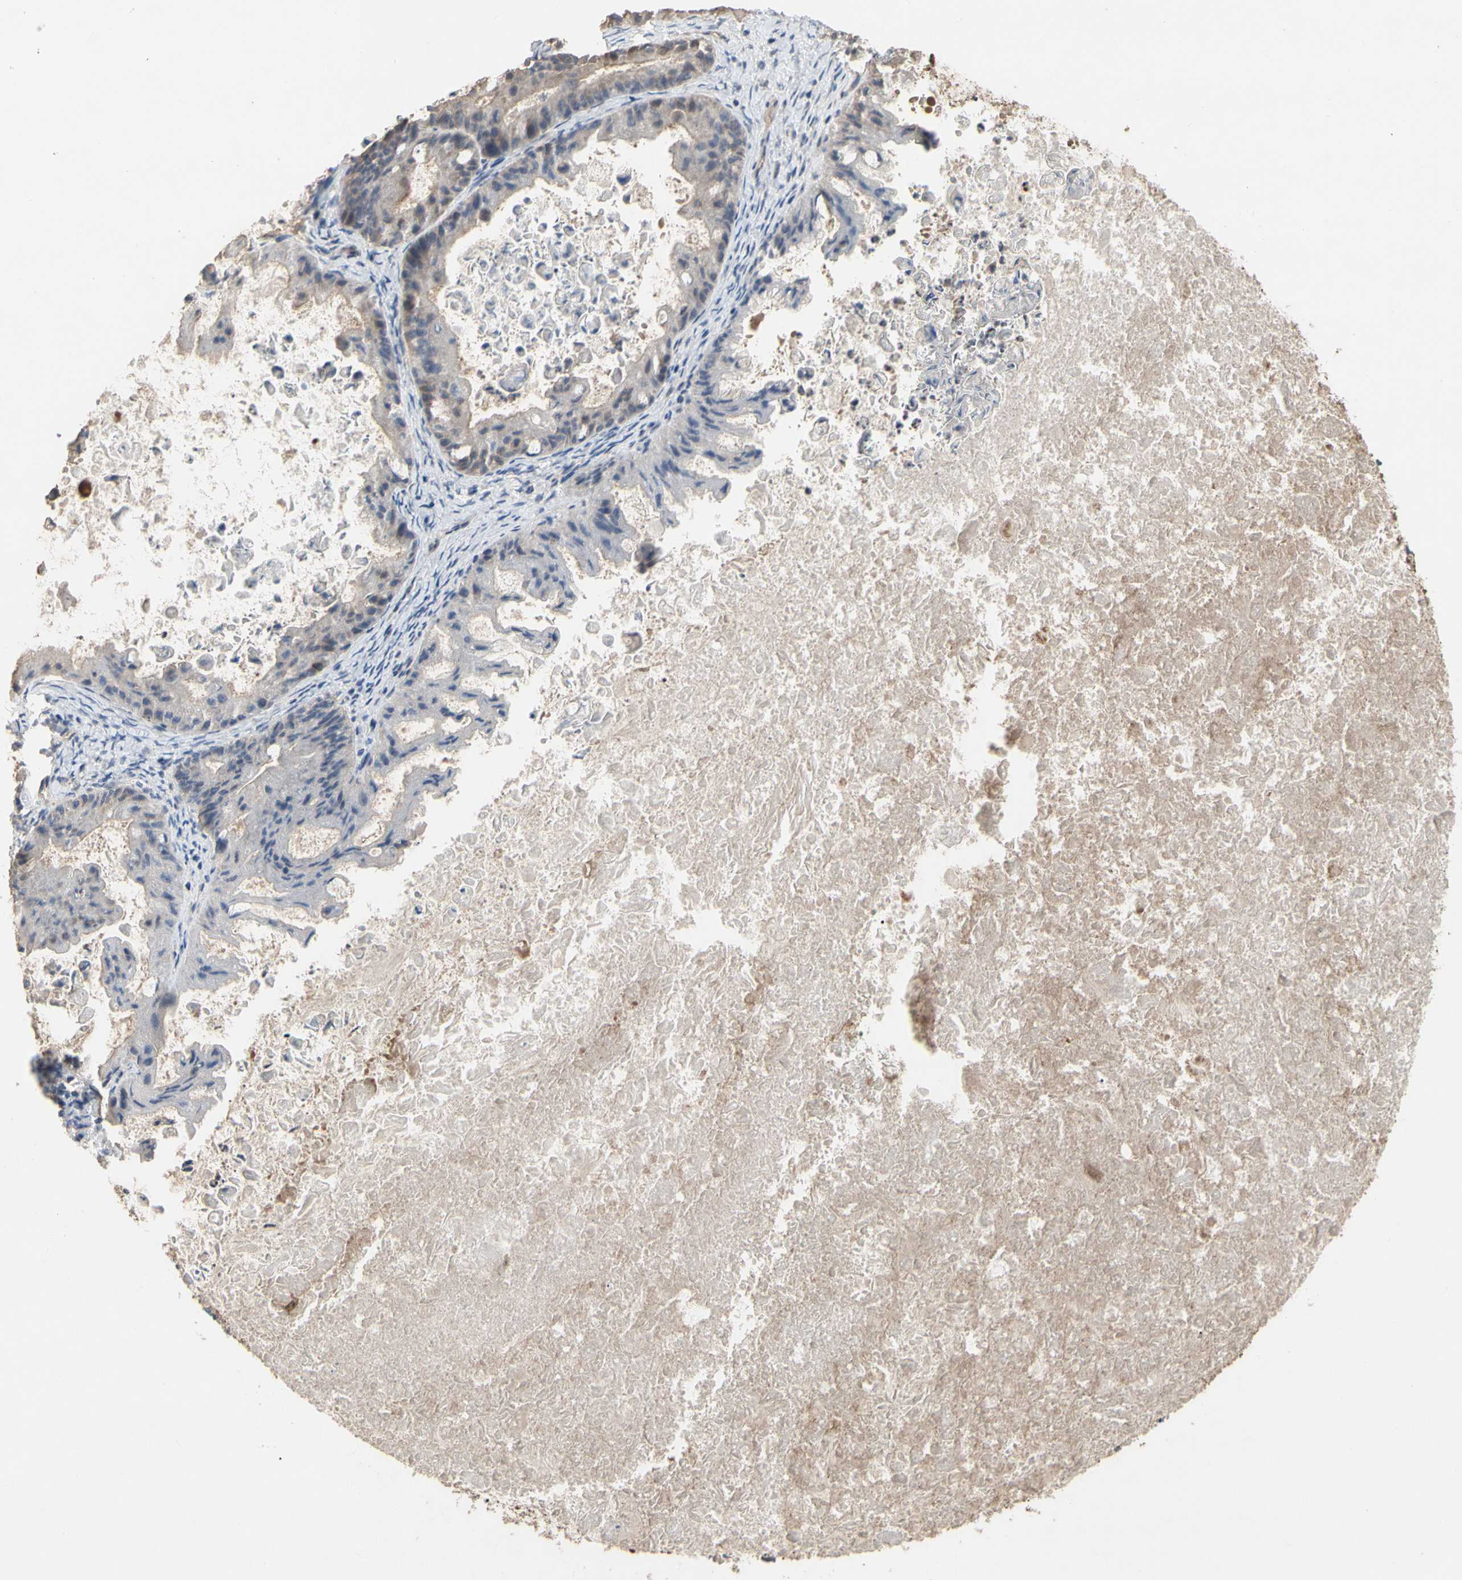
{"staining": {"intensity": "weak", "quantity": "<25%", "location": "cytoplasmic/membranous"}, "tissue": "ovarian cancer", "cell_type": "Tumor cells", "image_type": "cancer", "snomed": [{"axis": "morphology", "description": "Cystadenocarcinoma, mucinous, NOS"}, {"axis": "topography", "description": "Ovary"}], "caption": "The photomicrograph demonstrates no staining of tumor cells in ovarian cancer (mucinous cystadenocarcinoma).", "gene": "PDZK1", "patient": {"sex": "female", "age": 37}}